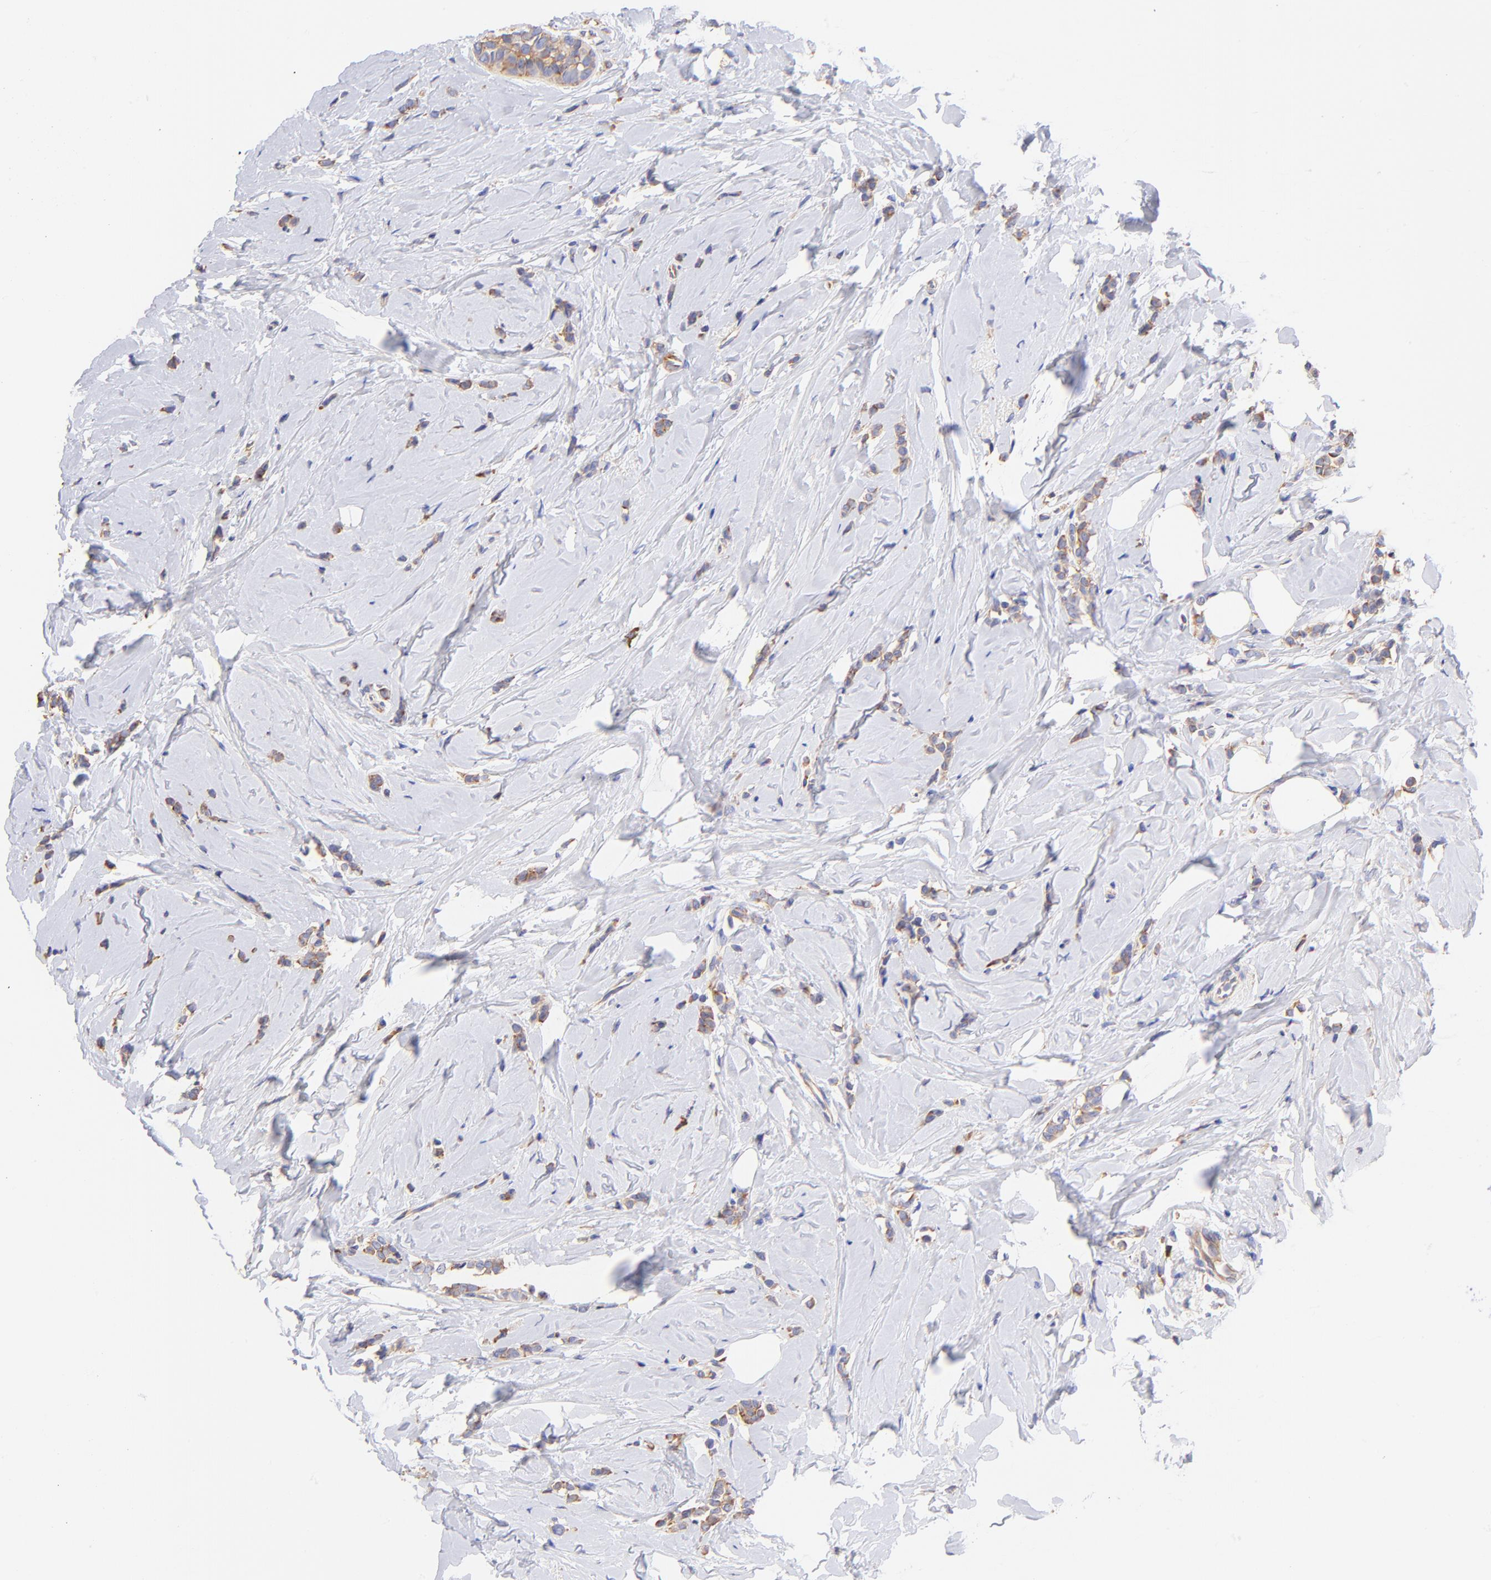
{"staining": {"intensity": "moderate", "quantity": "25%-75%", "location": "cytoplasmic/membranous"}, "tissue": "breast cancer", "cell_type": "Tumor cells", "image_type": "cancer", "snomed": [{"axis": "morphology", "description": "Lobular carcinoma"}, {"axis": "topography", "description": "Breast"}], "caption": "High-power microscopy captured an IHC histopathology image of breast cancer (lobular carcinoma), revealing moderate cytoplasmic/membranous positivity in approximately 25%-75% of tumor cells.", "gene": "RPL30", "patient": {"sex": "female", "age": 64}}